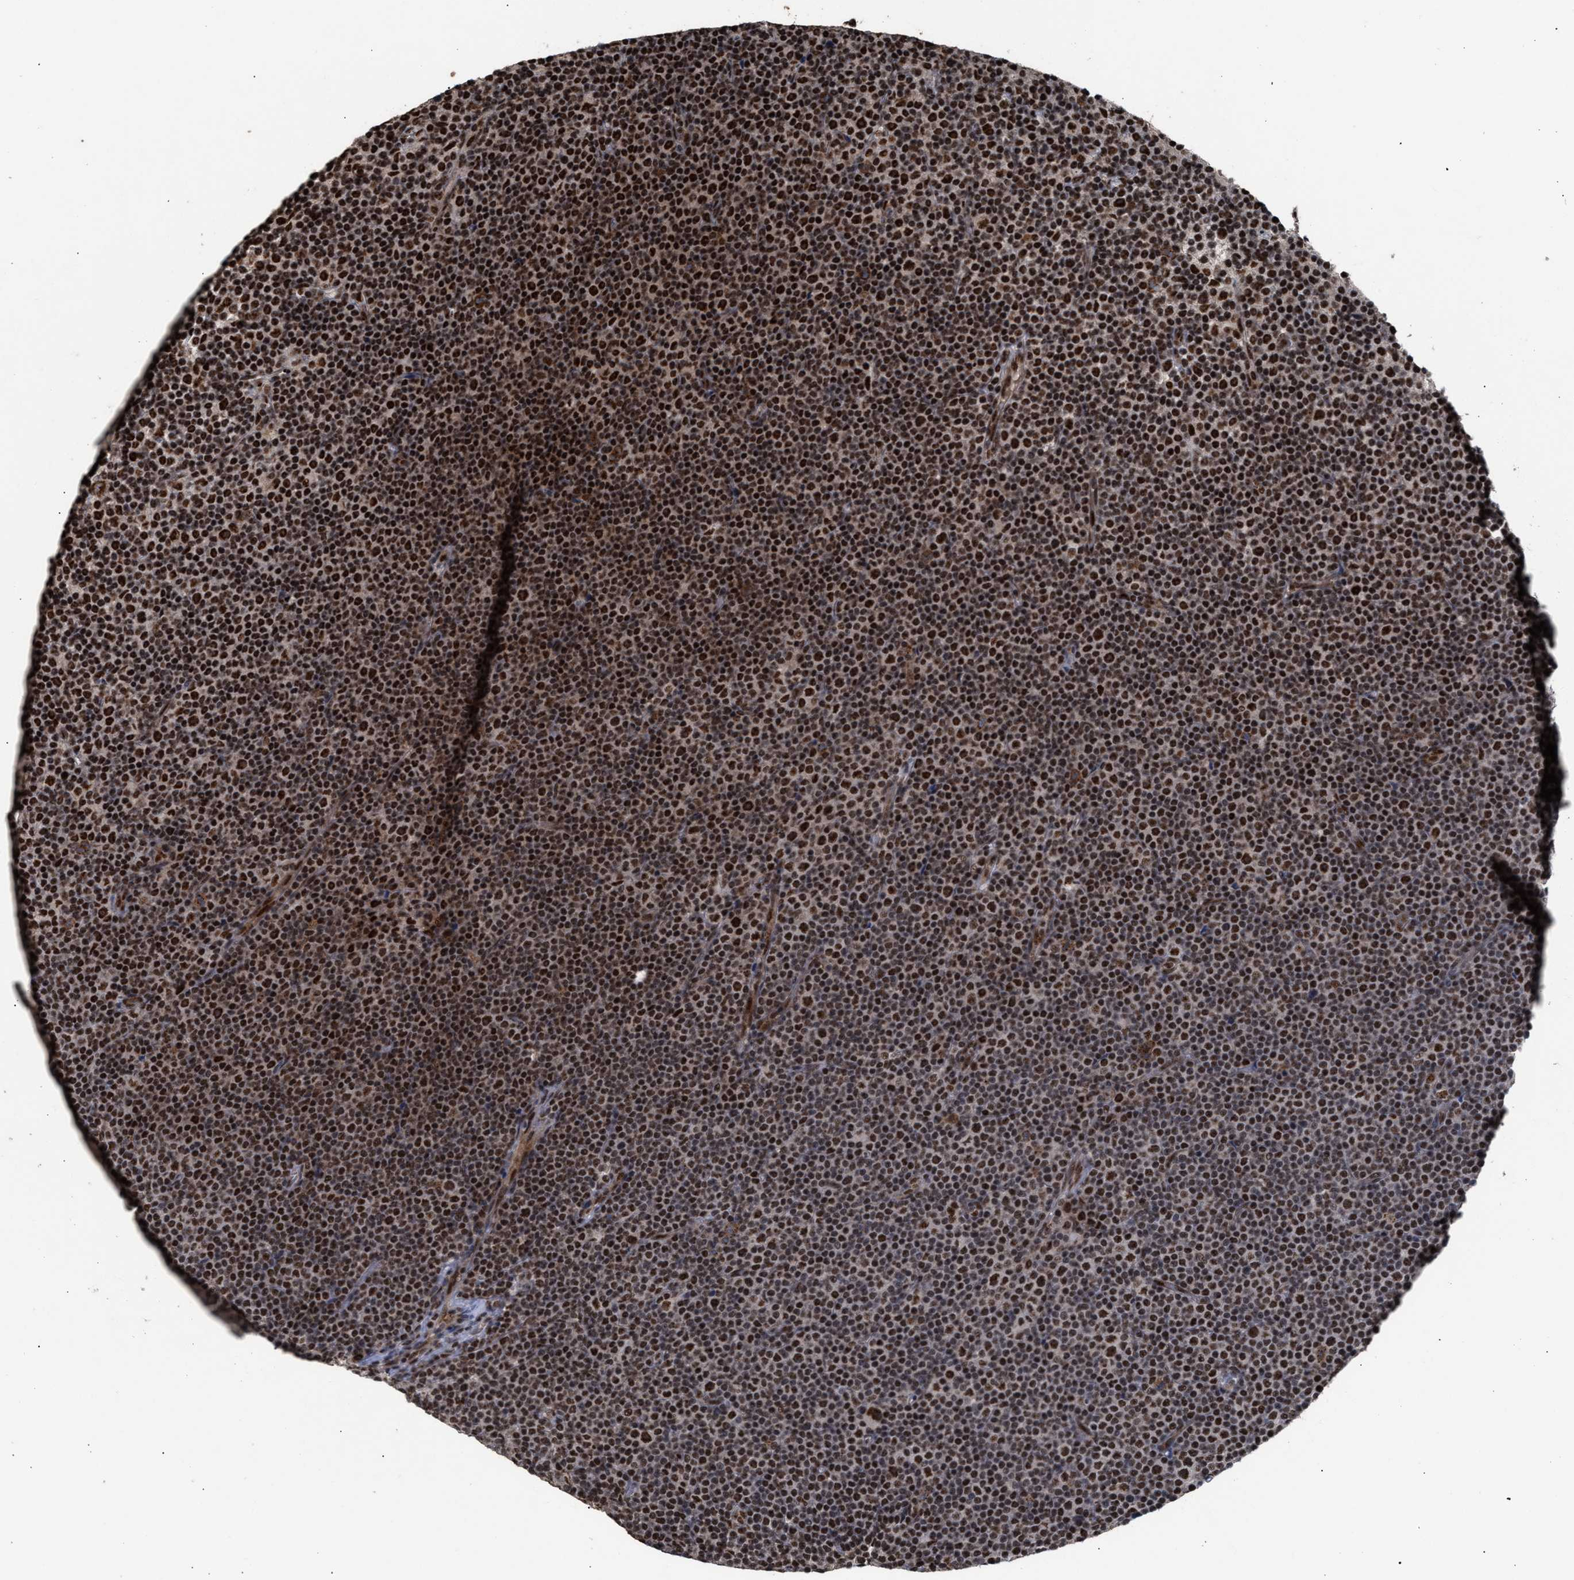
{"staining": {"intensity": "strong", "quantity": ">75%", "location": "cytoplasmic/membranous,nuclear"}, "tissue": "lymphoma", "cell_type": "Tumor cells", "image_type": "cancer", "snomed": [{"axis": "morphology", "description": "Malignant lymphoma, non-Hodgkin's type, Low grade"}, {"axis": "topography", "description": "Lymph node"}], "caption": "Immunohistochemistry (IHC) (DAB (3,3'-diaminobenzidine)) staining of malignant lymphoma, non-Hodgkin's type (low-grade) demonstrates strong cytoplasmic/membranous and nuclear protein staining in approximately >75% of tumor cells.", "gene": "EIF4A3", "patient": {"sex": "female", "age": 67}}